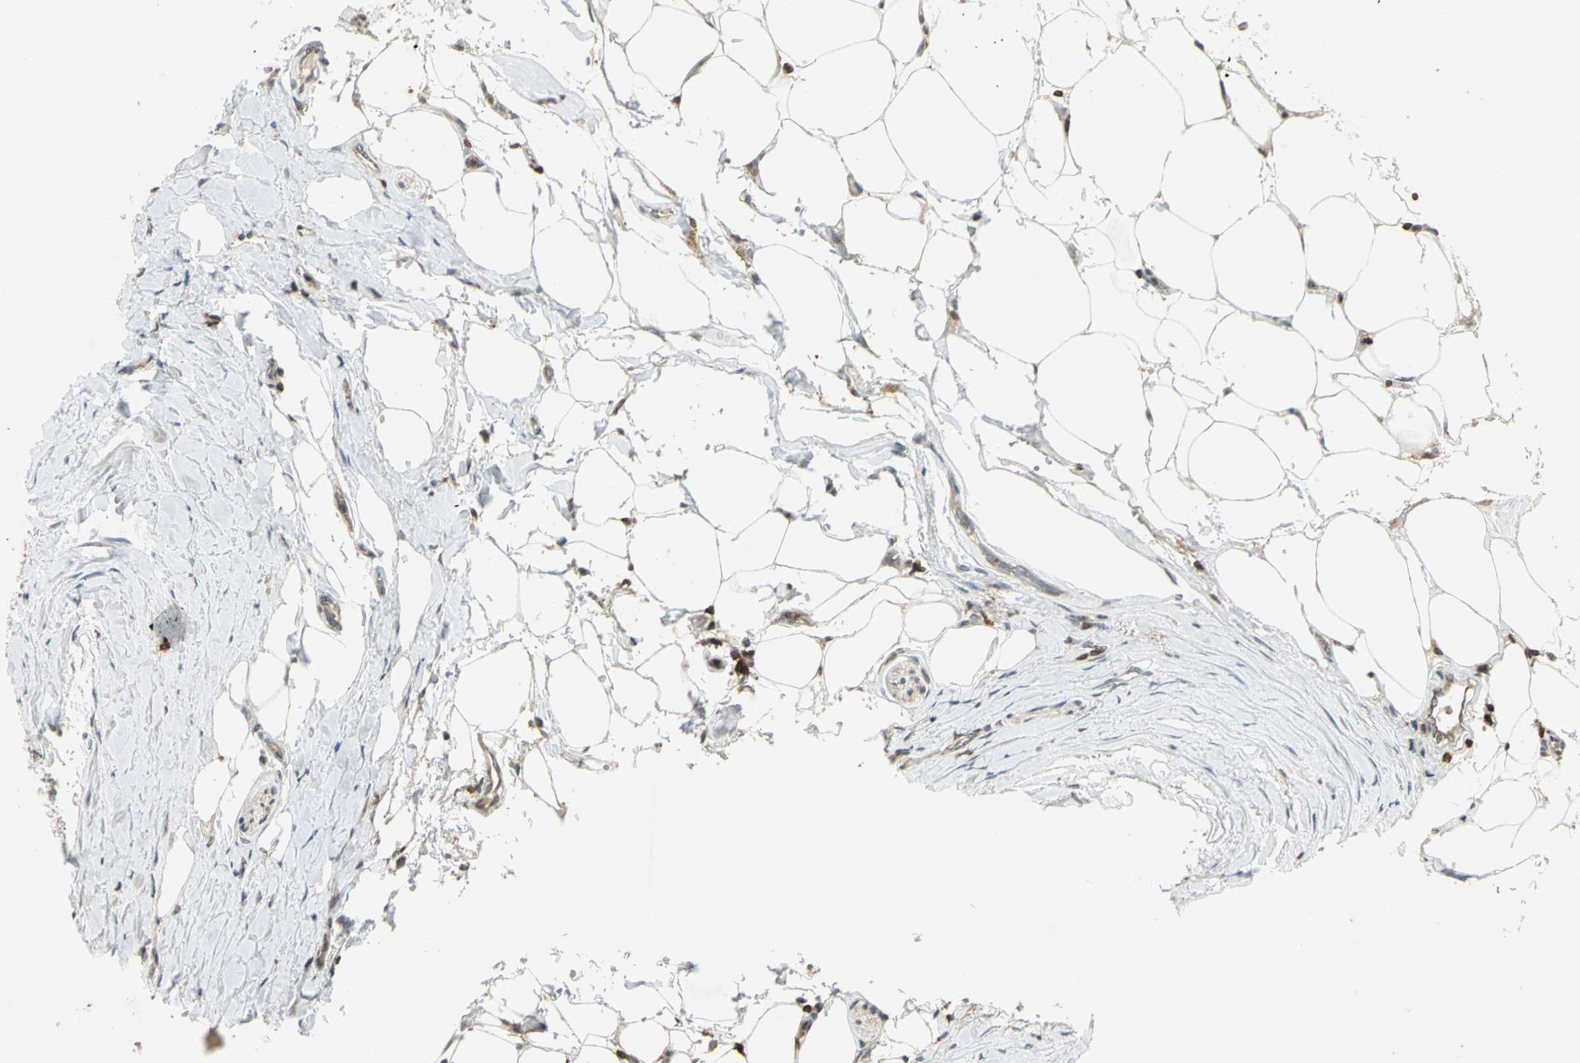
{"staining": {"intensity": "negative", "quantity": "none", "location": "none"}, "tissue": "carcinoid", "cell_type": "Tumor cells", "image_type": "cancer", "snomed": [{"axis": "morphology", "description": "Carcinoid, malignant, NOS"}, {"axis": "topography", "description": "Colon"}], "caption": "Immunohistochemical staining of malignant carcinoid exhibits no significant expression in tumor cells. The staining was performed using DAB (3,3'-diaminobenzidine) to visualize the protein expression in brown, while the nuclei were stained in blue with hematoxylin (Magnification: 20x).", "gene": "IL16", "patient": {"sex": "female", "age": 61}}